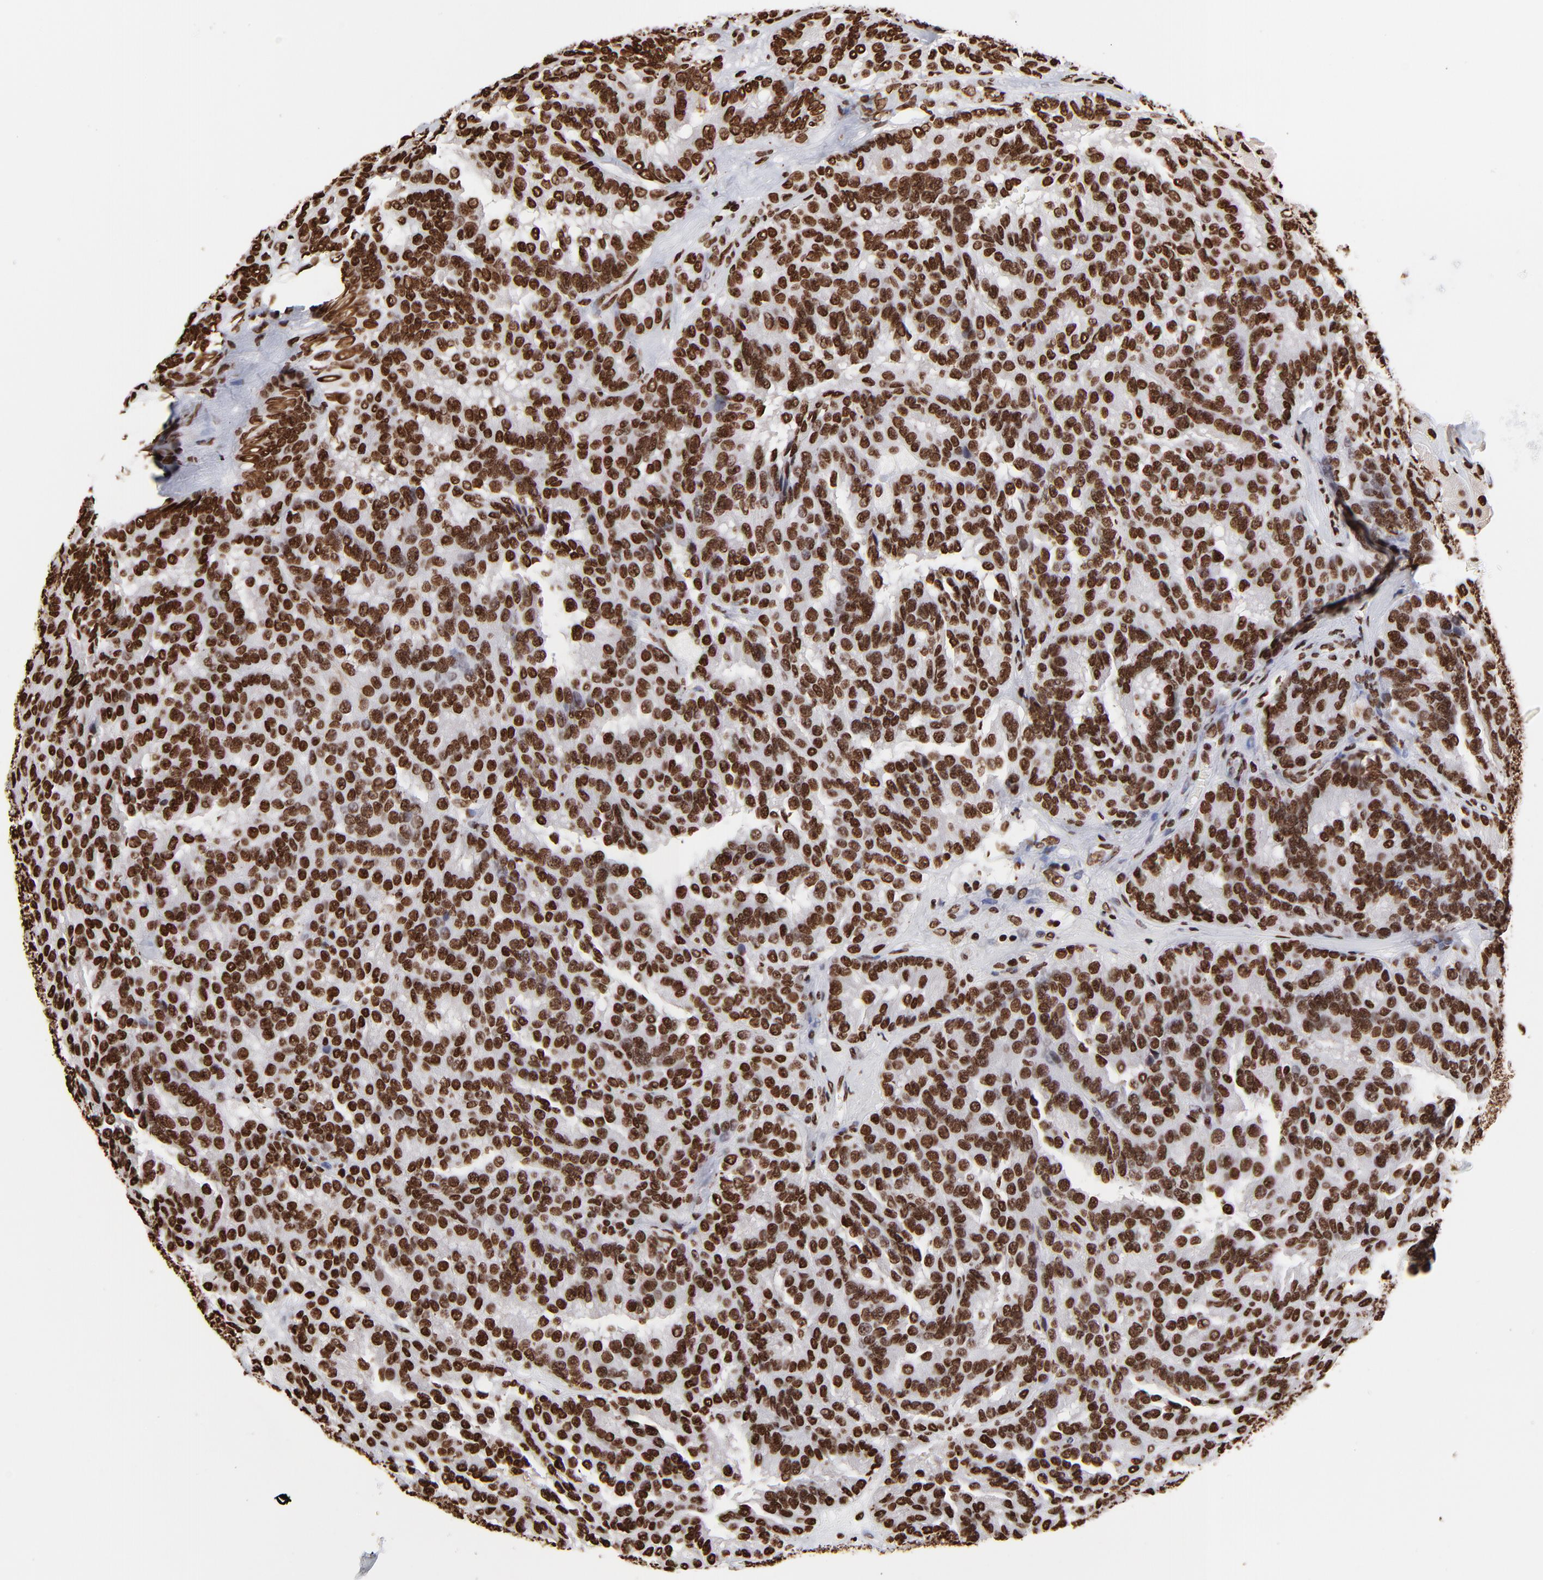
{"staining": {"intensity": "strong", "quantity": ">75%", "location": "nuclear"}, "tissue": "renal cancer", "cell_type": "Tumor cells", "image_type": "cancer", "snomed": [{"axis": "morphology", "description": "Adenocarcinoma, NOS"}, {"axis": "topography", "description": "Kidney"}], "caption": "The image demonstrates a brown stain indicating the presence of a protein in the nuclear of tumor cells in adenocarcinoma (renal).", "gene": "ZNF544", "patient": {"sex": "male", "age": 46}}